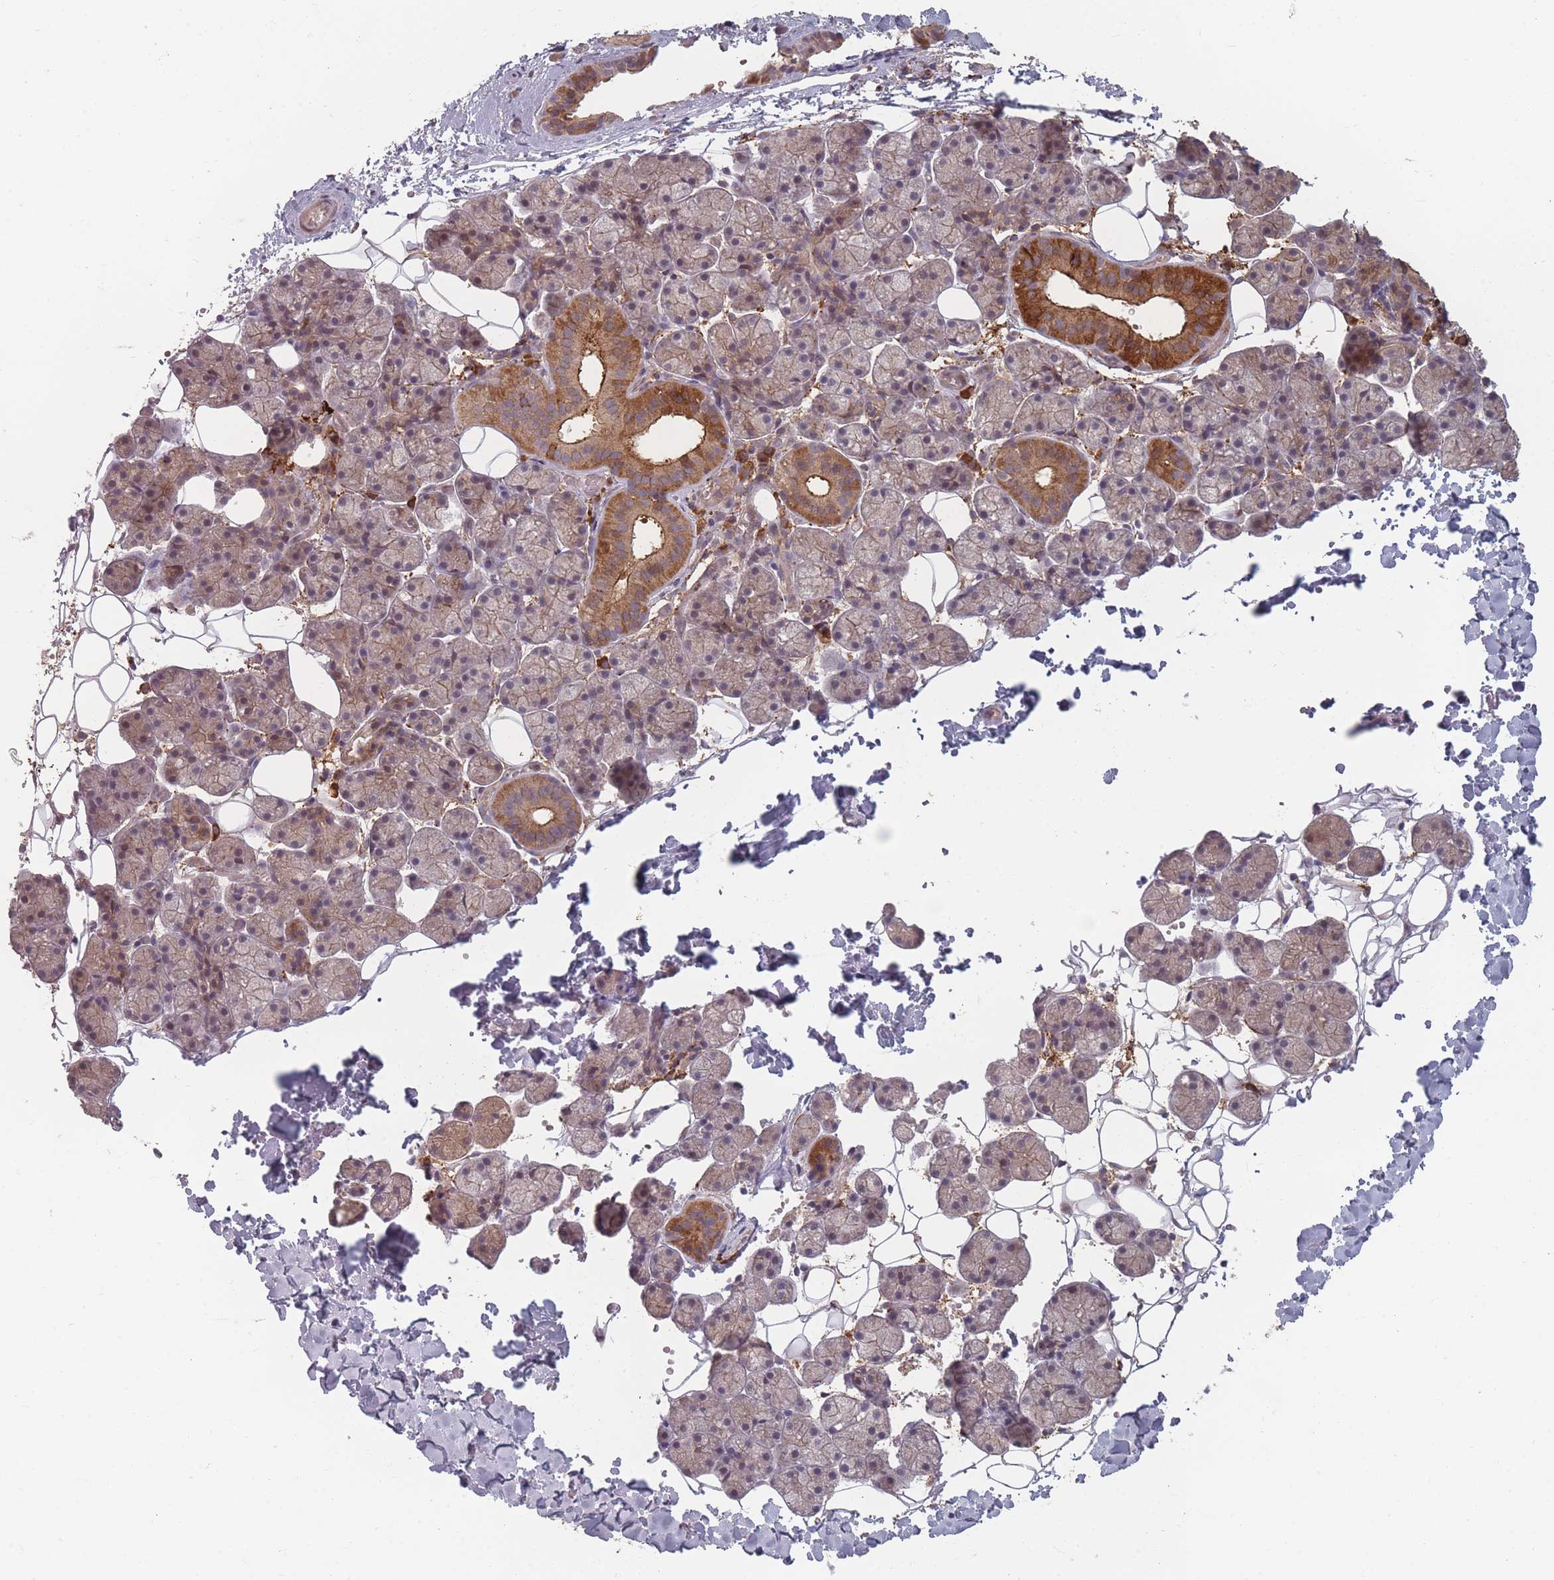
{"staining": {"intensity": "strong", "quantity": "<25%", "location": "cytoplasmic/membranous"}, "tissue": "salivary gland", "cell_type": "Glandular cells", "image_type": "normal", "snomed": [{"axis": "morphology", "description": "Normal tissue, NOS"}, {"axis": "topography", "description": "Salivary gland"}], "caption": "The immunohistochemical stain labels strong cytoplasmic/membranous positivity in glandular cells of unremarkable salivary gland. (Stains: DAB (3,3'-diaminobenzidine) in brown, nuclei in blue, Microscopy: brightfield microscopy at high magnification).", "gene": "HAGH", "patient": {"sex": "female", "age": 33}}